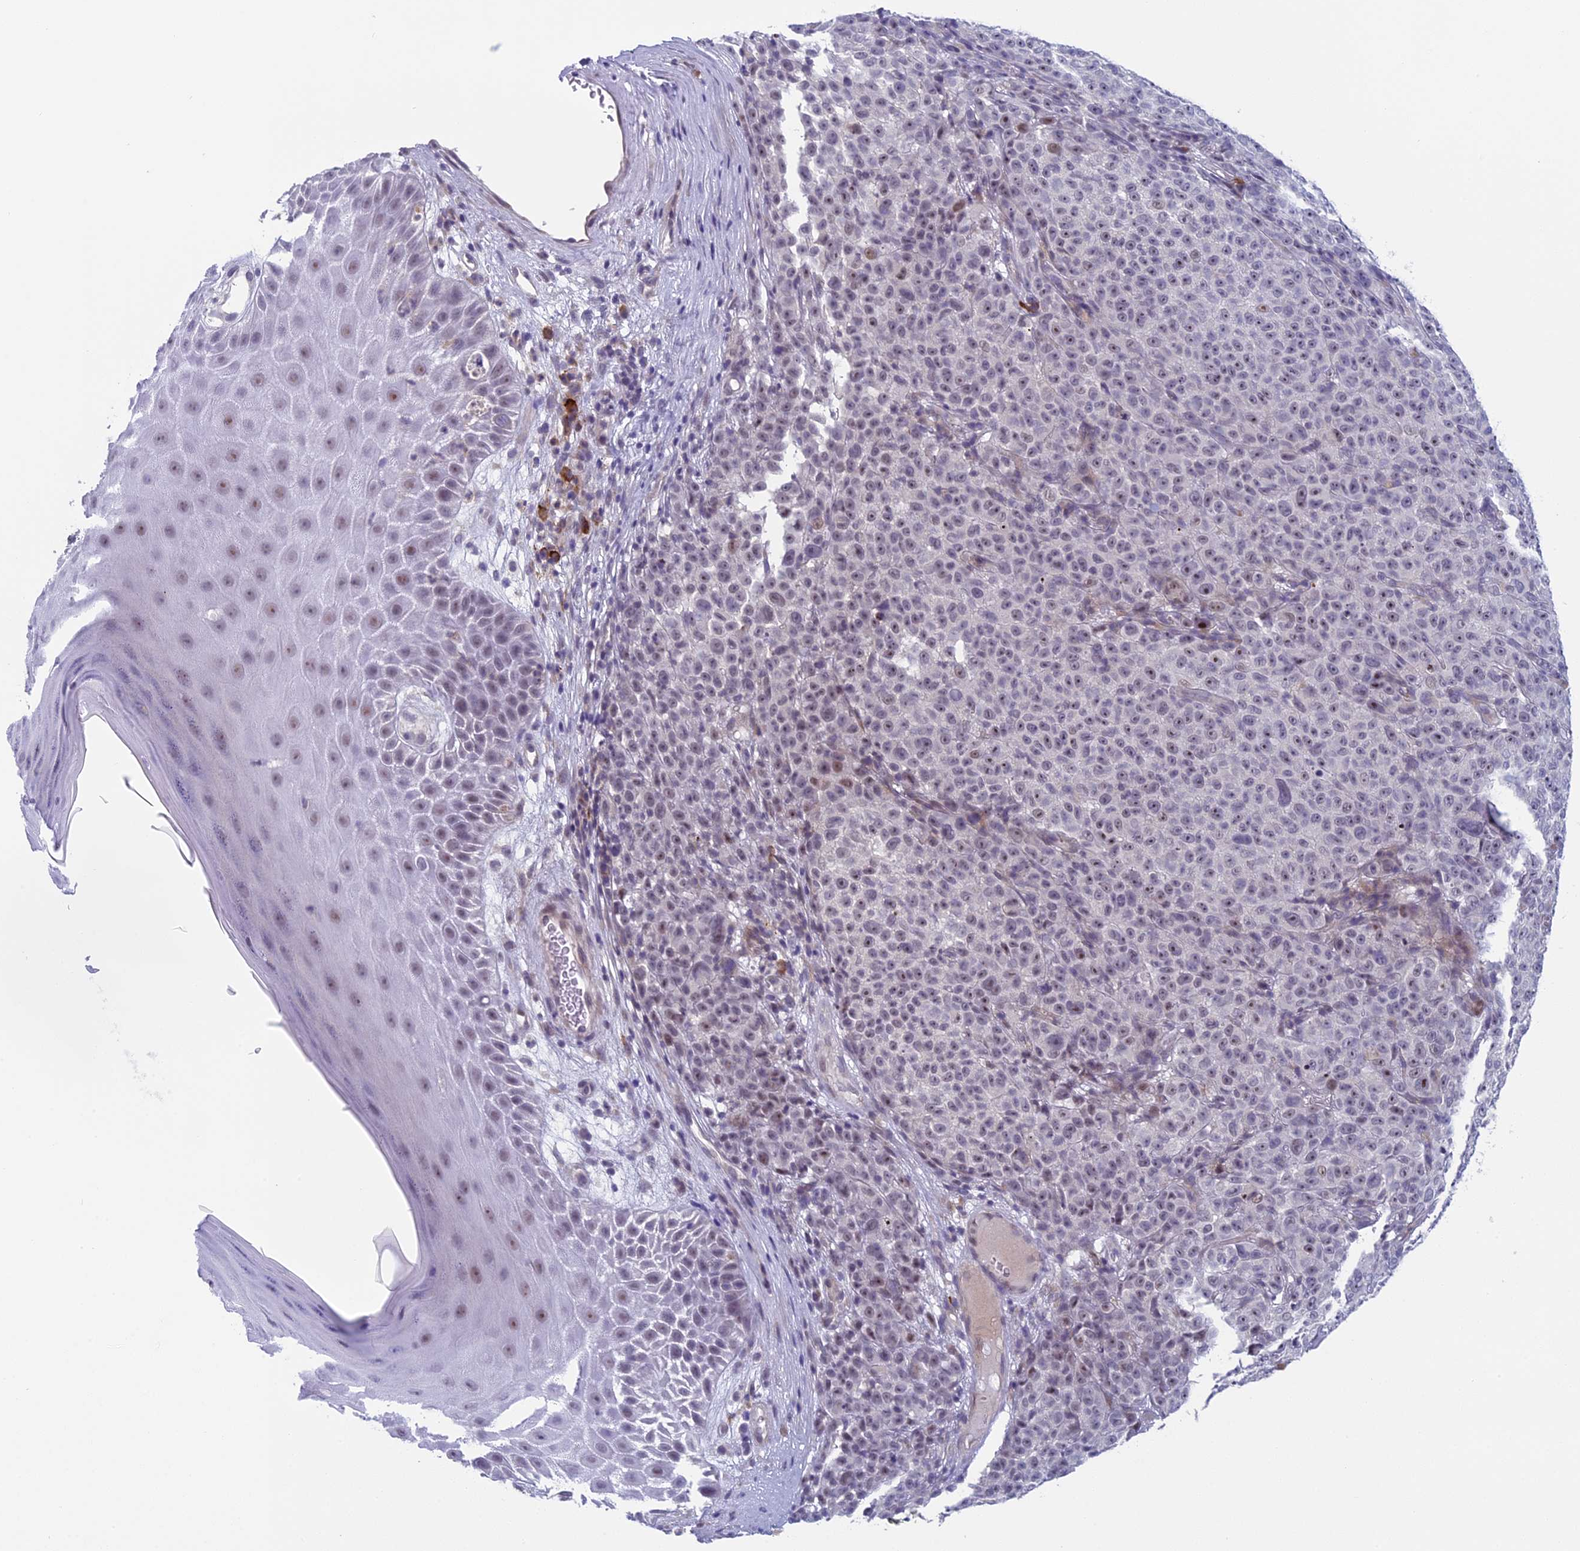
{"staining": {"intensity": "negative", "quantity": "none", "location": "none"}, "tissue": "melanoma", "cell_type": "Tumor cells", "image_type": "cancer", "snomed": [{"axis": "morphology", "description": "Malignant melanoma, NOS"}, {"axis": "topography", "description": "Skin"}], "caption": "High power microscopy image of an immunohistochemistry micrograph of malignant melanoma, revealing no significant expression in tumor cells. (Brightfield microscopy of DAB (3,3'-diaminobenzidine) immunohistochemistry at high magnification).", "gene": "CNEP1R1", "patient": {"sex": "female", "age": 82}}